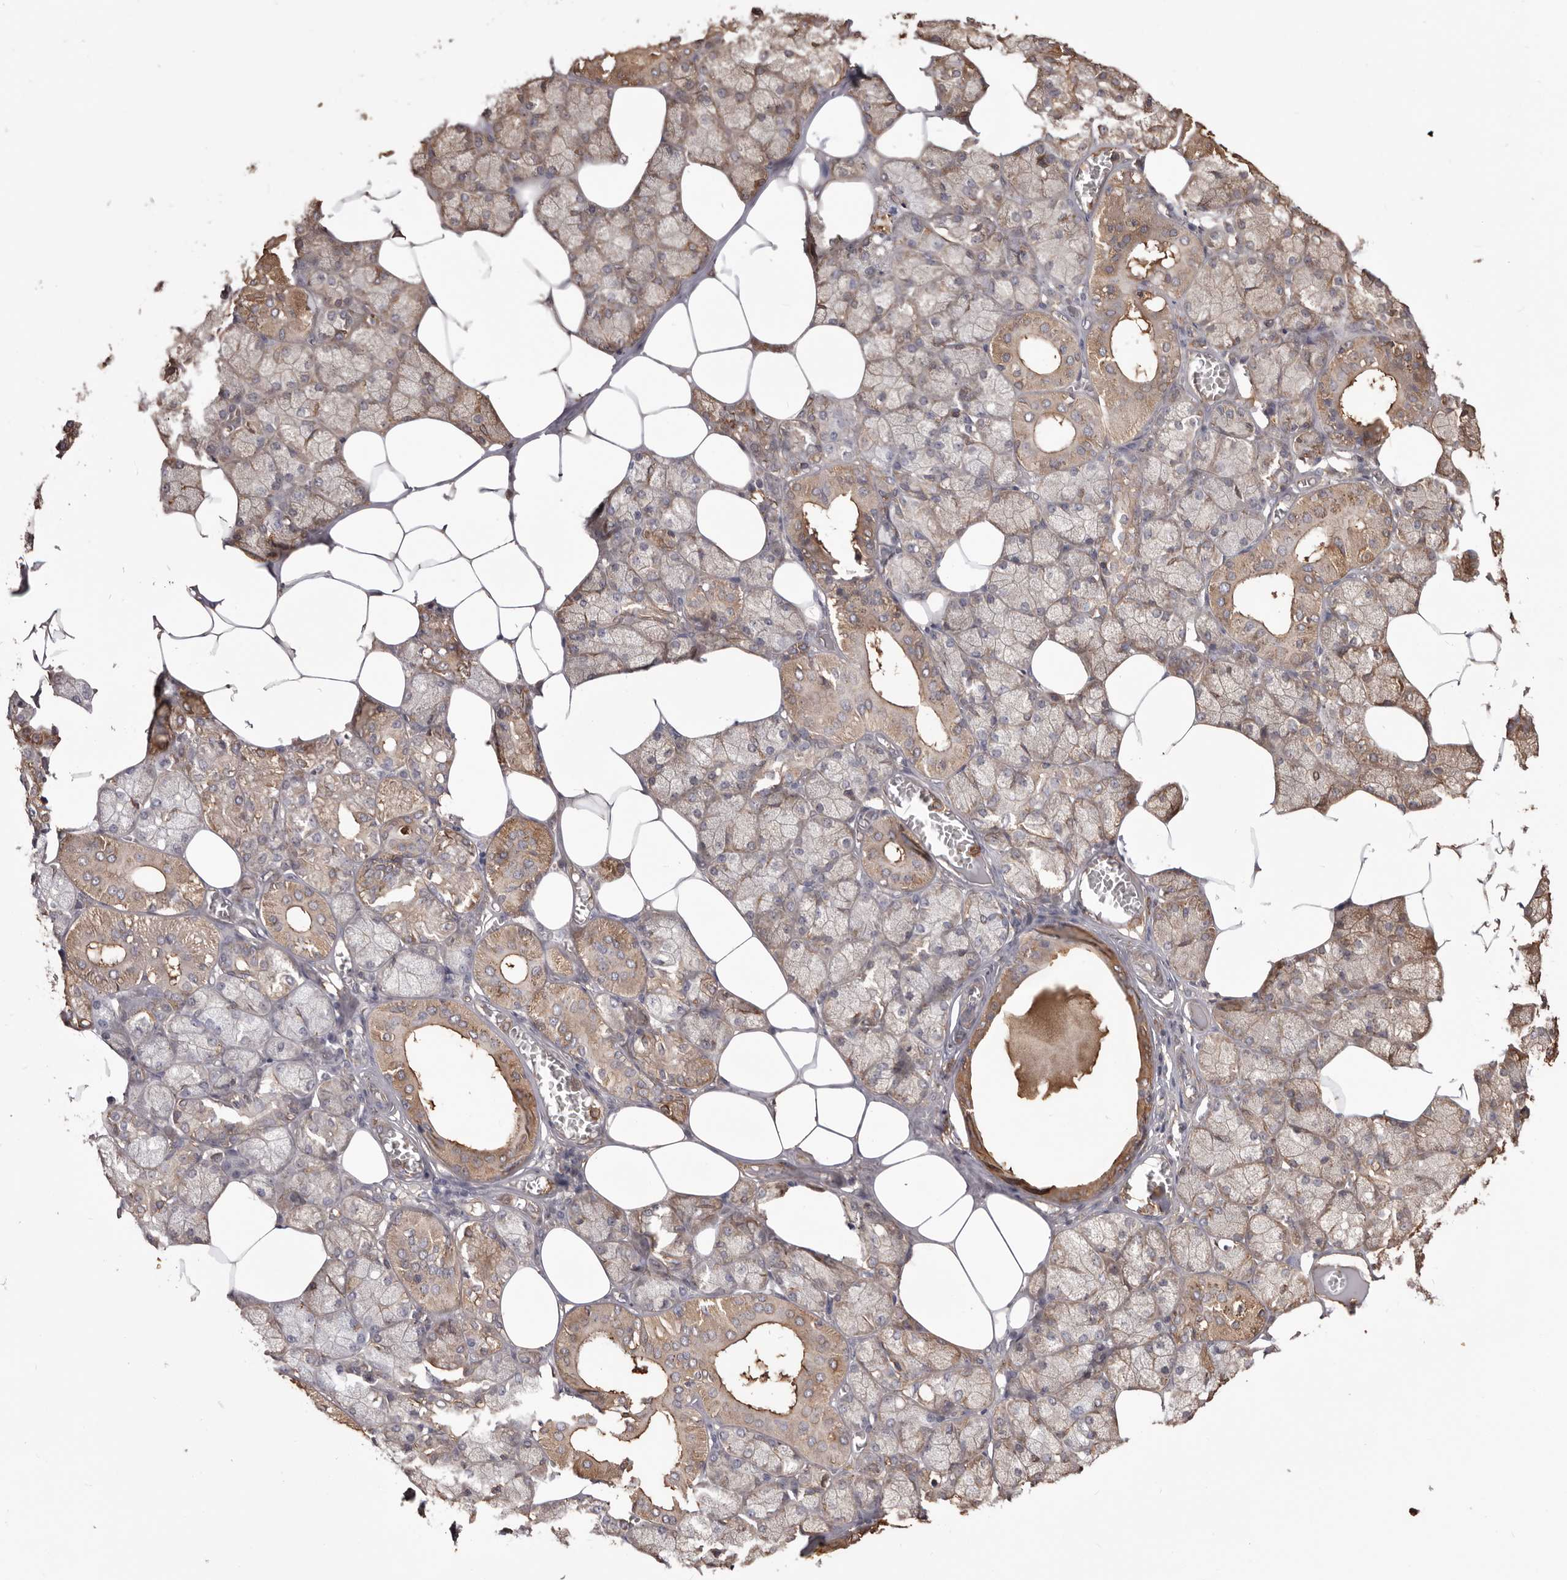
{"staining": {"intensity": "moderate", "quantity": ">75%", "location": "cytoplasmic/membranous"}, "tissue": "salivary gland", "cell_type": "Glandular cells", "image_type": "normal", "snomed": [{"axis": "morphology", "description": "Normal tissue, NOS"}, {"axis": "topography", "description": "Salivary gland"}], "caption": "Immunohistochemistry image of normal human salivary gland stained for a protein (brown), which demonstrates medium levels of moderate cytoplasmic/membranous staining in approximately >75% of glandular cells.", "gene": "PKM", "patient": {"sex": "male", "age": 62}}